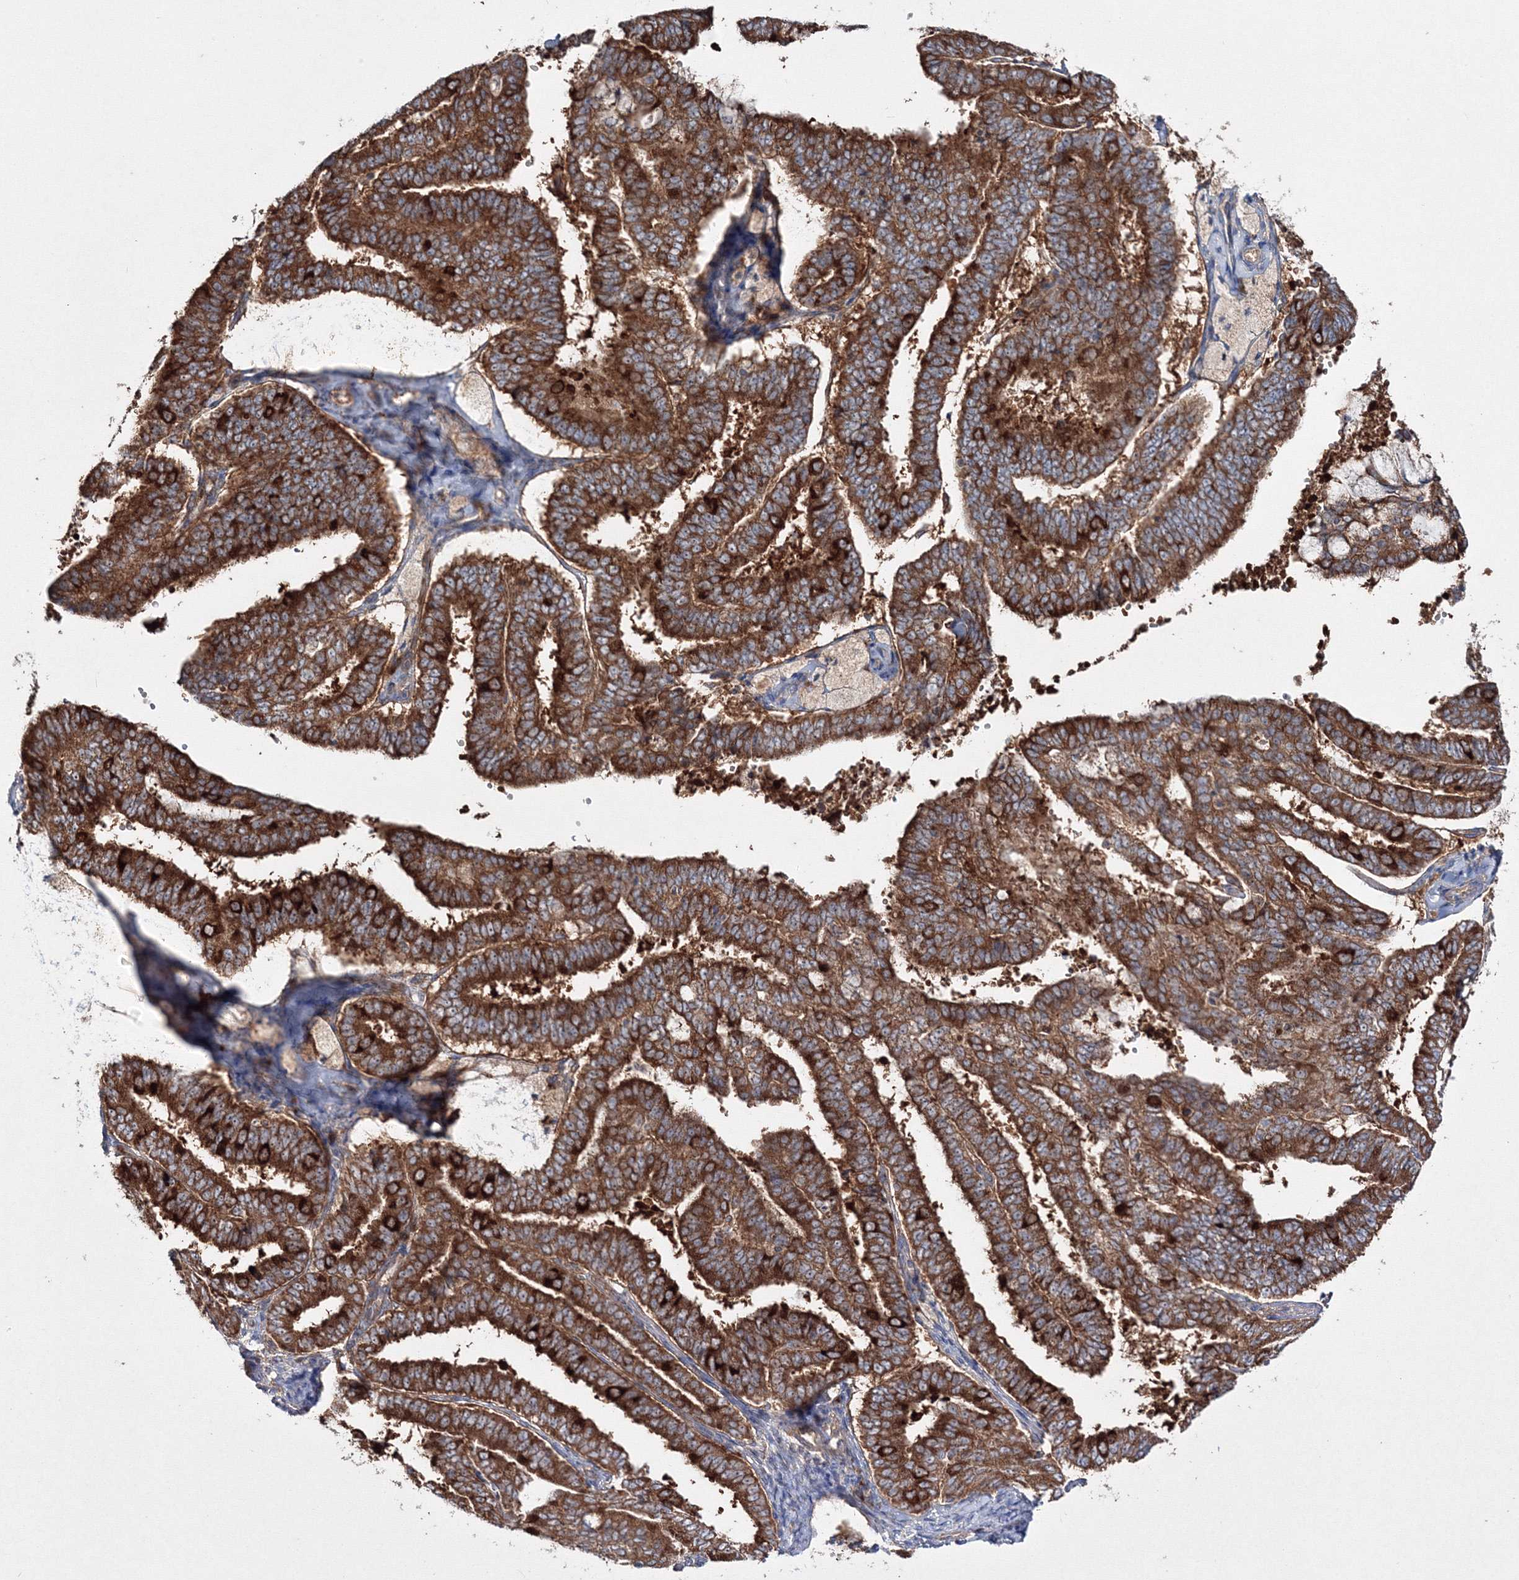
{"staining": {"intensity": "strong", "quantity": ">75%", "location": "cytoplasmic/membranous"}, "tissue": "endometrial cancer", "cell_type": "Tumor cells", "image_type": "cancer", "snomed": [{"axis": "morphology", "description": "Adenocarcinoma, NOS"}, {"axis": "topography", "description": "Endometrium"}], "caption": "Tumor cells exhibit strong cytoplasmic/membranous staining in approximately >75% of cells in endometrial cancer (adenocarcinoma). (DAB (3,3'-diaminobenzidine) IHC, brown staining for protein, blue staining for nuclei).", "gene": "PEX13", "patient": {"sex": "female", "age": 63}}